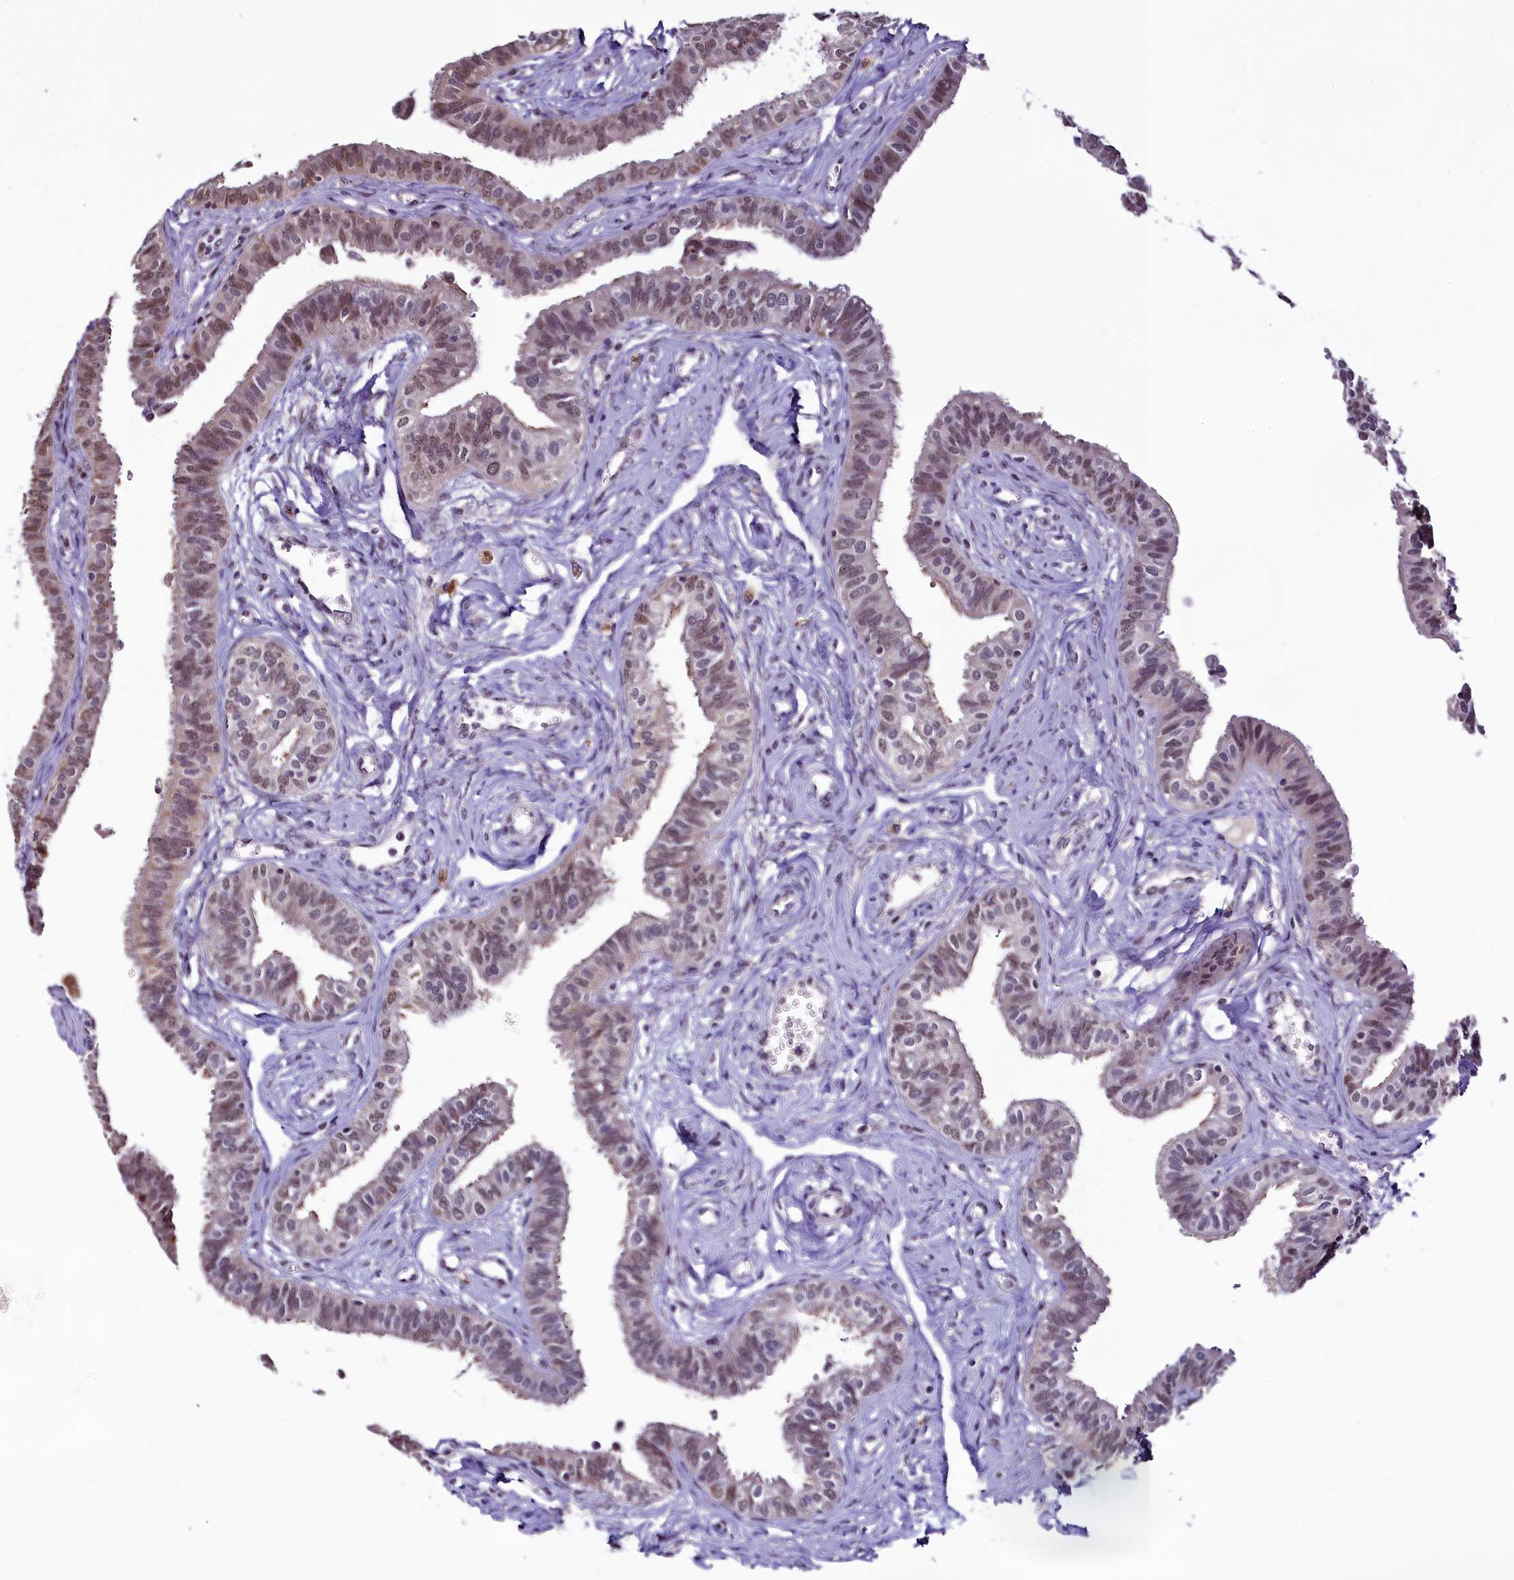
{"staining": {"intensity": "moderate", "quantity": ">75%", "location": "cytoplasmic/membranous,nuclear"}, "tissue": "fallopian tube", "cell_type": "Glandular cells", "image_type": "normal", "snomed": [{"axis": "morphology", "description": "Normal tissue, NOS"}, {"axis": "morphology", "description": "Carcinoma, NOS"}, {"axis": "topography", "description": "Fallopian tube"}, {"axis": "topography", "description": "Ovary"}], "caption": "Moderate cytoplasmic/membranous,nuclear positivity is identified in approximately >75% of glandular cells in normal fallopian tube. Using DAB (brown) and hematoxylin (blue) stains, captured at high magnification using brightfield microscopy.", "gene": "RPUSD2", "patient": {"sex": "female", "age": 59}}